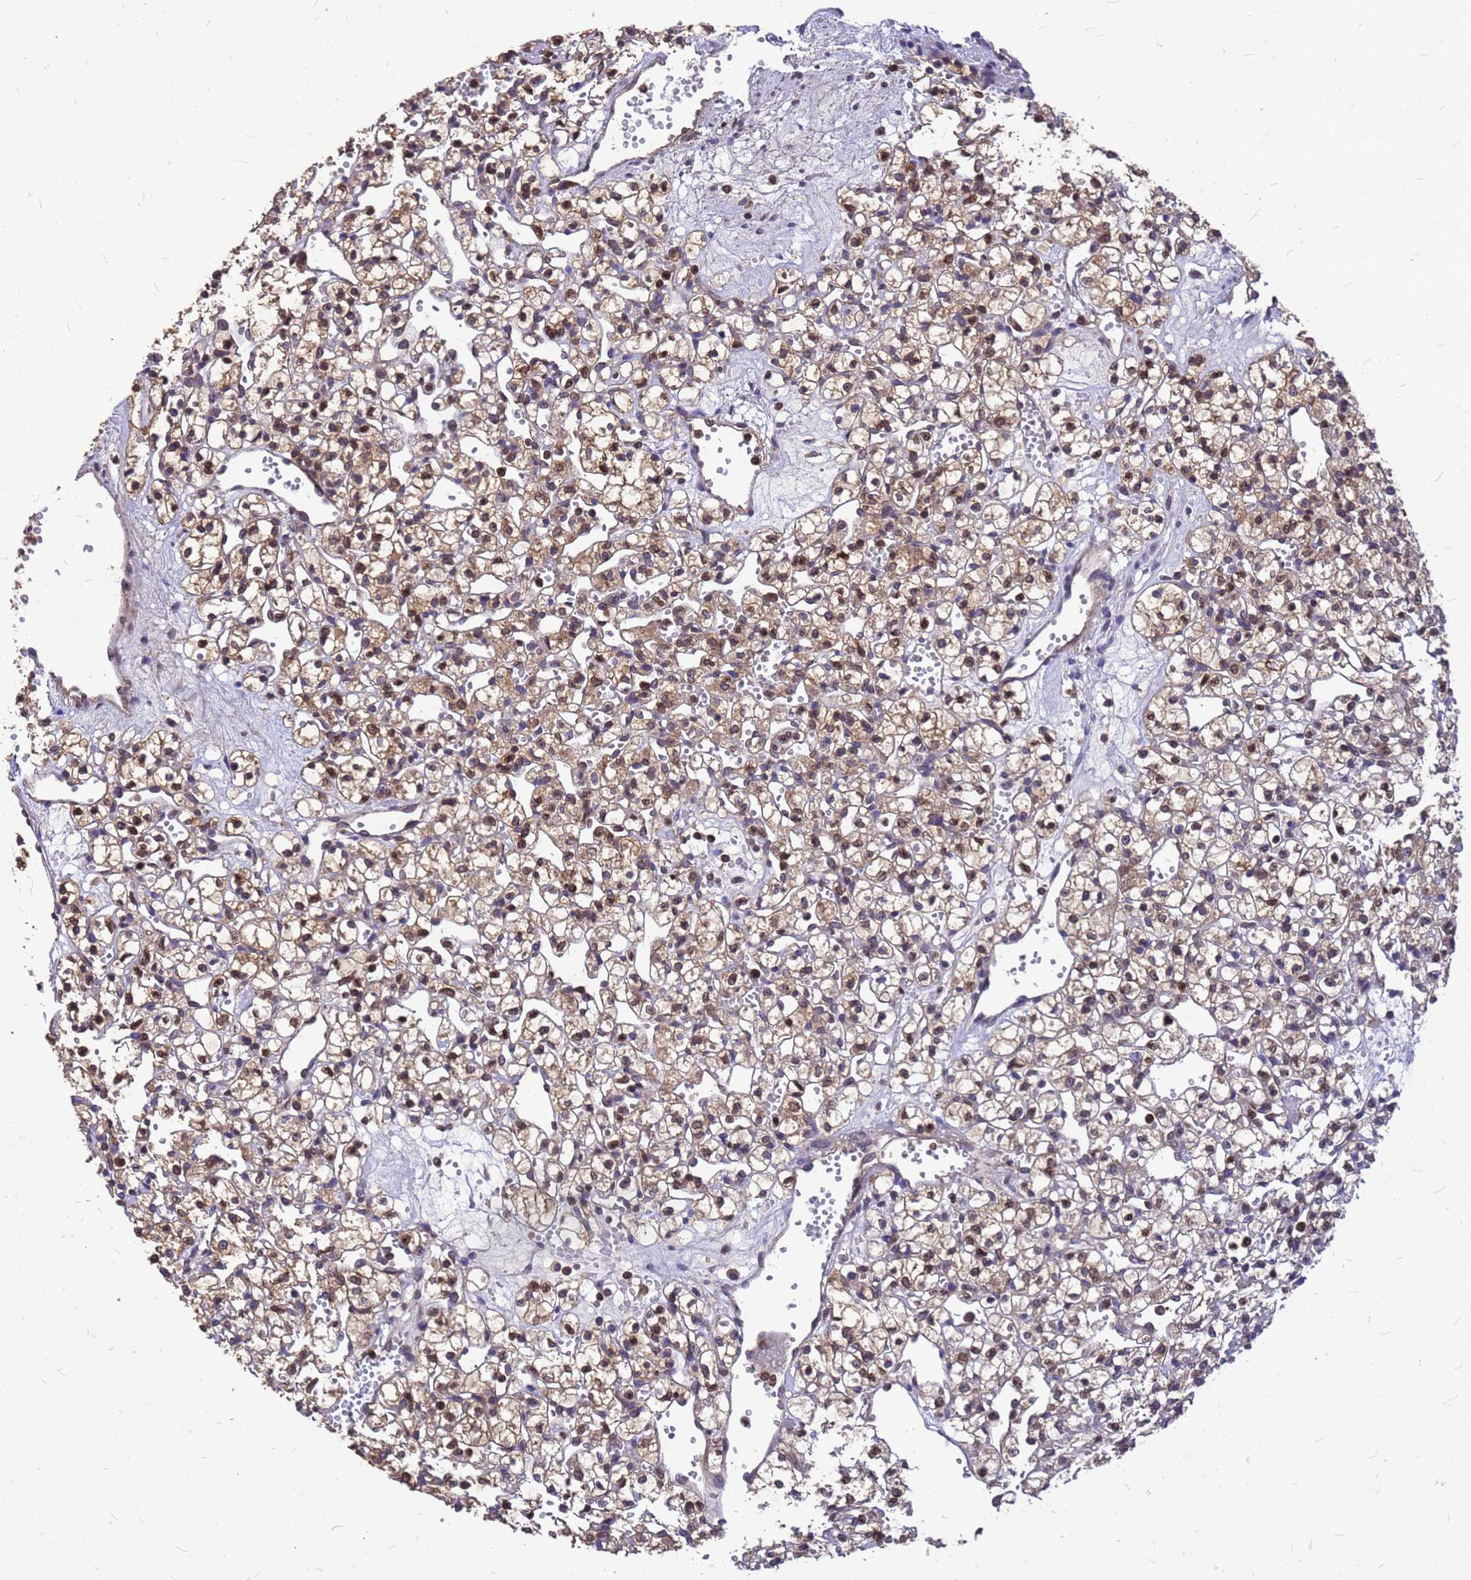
{"staining": {"intensity": "moderate", "quantity": ">75%", "location": "cytoplasmic/membranous,nuclear"}, "tissue": "renal cancer", "cell_type": "Tumor cells", "image_type": "cancer", "snomed": [{"axis": "morphology", "description": "Adenocarcinoma, NOS"}, {"axis": "topography", "description": "Kidney"}], "caption": "Immunohistochemistry of renal cancer (adenocarcinoma) displays medium levels of moderate cytoplasmic/membranous and nuclear positivity in about >75% of tumor cells. (IHC, brightfield microscopy, high magnification).", "gene": "C1orf35", "patient": {"sex": "female", "age": 59}}